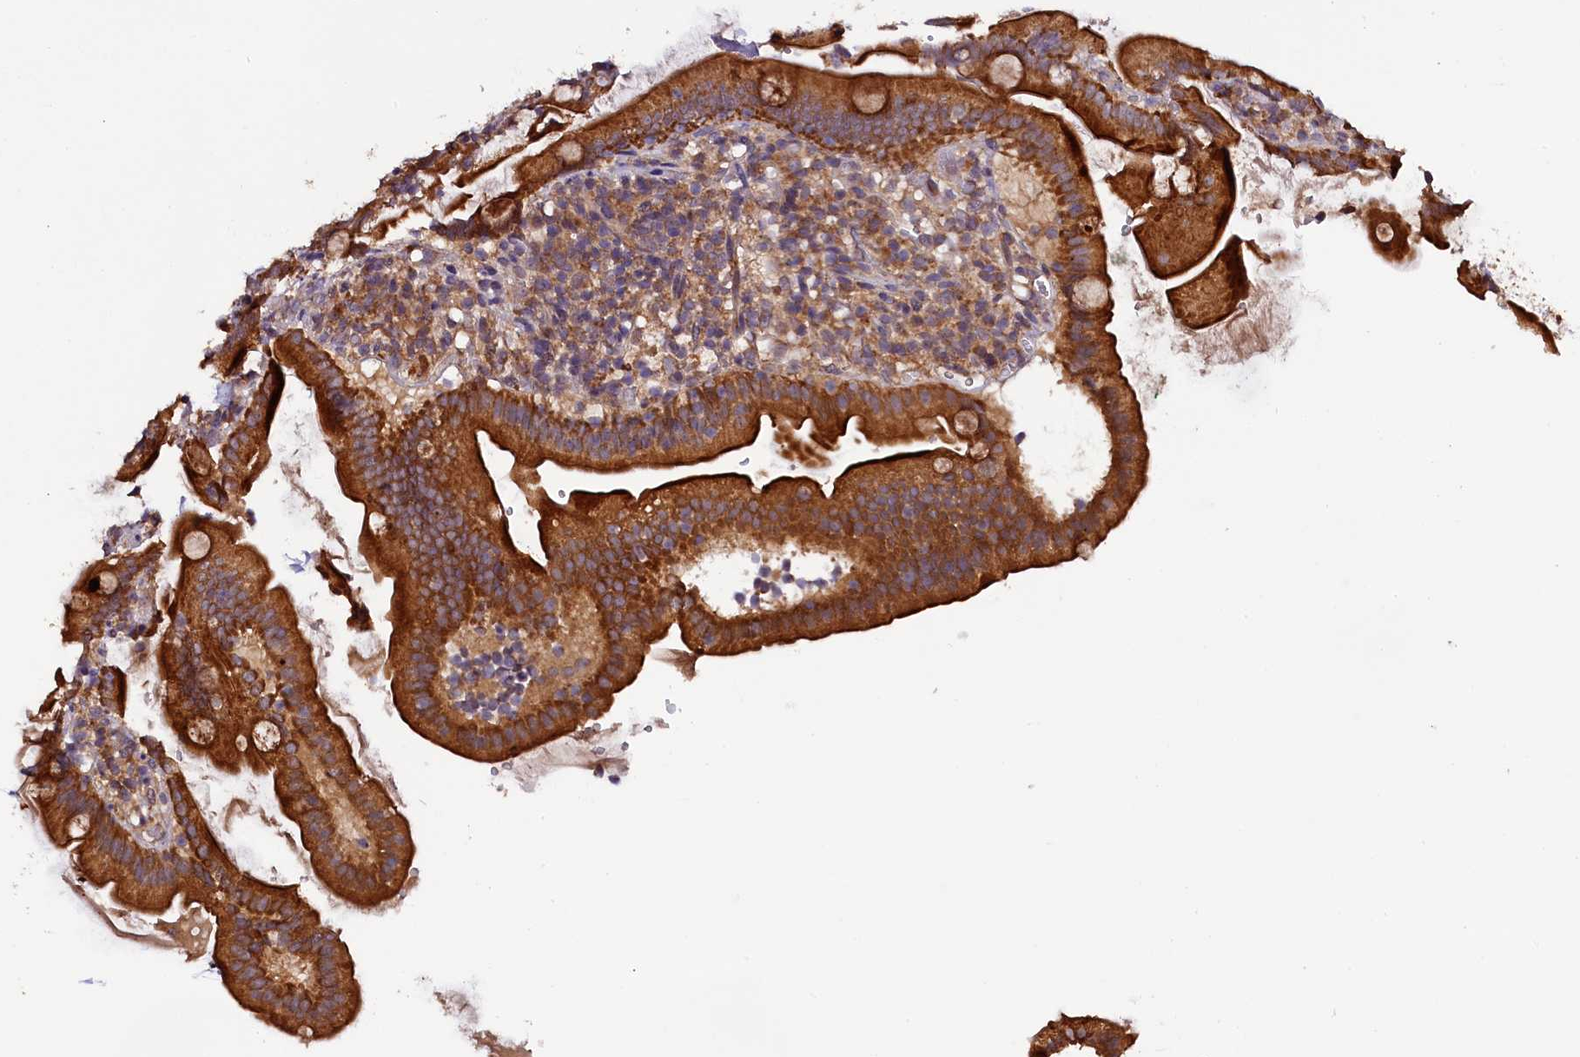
{"staining": {"intensity": "strong", "quantity": ">75%", "location": "cytoplasmic/membranous"}, "tissue": "duodenum", "cell_type": "Glandular cells", "image_type": "normal", "snomed": [{"axis": "morphology", "description": "Normal tissue, NOS"}, {"axis": "topography", "description": "Duodenum"}], "caption": "Protein expression by immunohistochemistry demonstrates strong cytoplasmic/membranous expression in approximately >75% of glandular cells in benign duodenum.", "gene": "DOHH", "patient": {"sex": "female", "age": 67}}